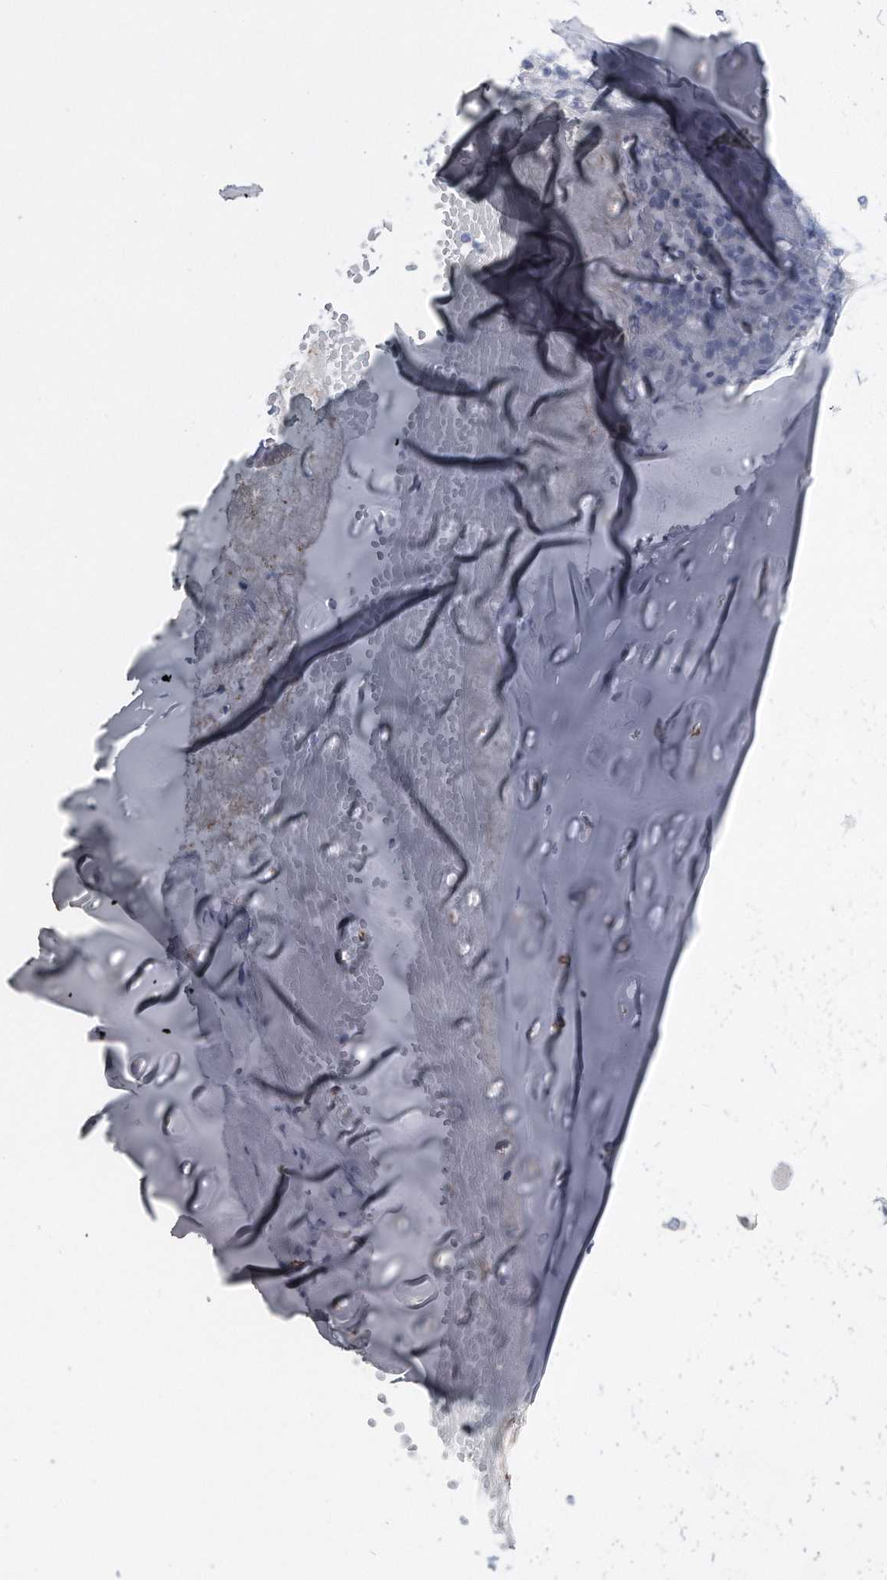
{"staining": {"intensity": "negative", "quantity": "none", "location": "none"}, "tissue": "adipose tissue", "cell_type": "Adipocytes", "image_type": "normal", "snomed": [{"axis": "morphology", "description": "Normal tissue, NOS"}, {"axis": "morphology", "description": "Basal cell carcinoma"}, {"axis": "topography", "description": "Cartilage tissue"}, {"axis": "topography", "description": "Nasopharynx"}, {"axis": "topography", "description": "Oral tissue"}], "caption": "DAB immunohistochemical staining of unremarkable human adipose tissue reveals no significant expression in adipocytes.", "gene": "PYGB", "patient": {"sex": "female", "age": 77}}